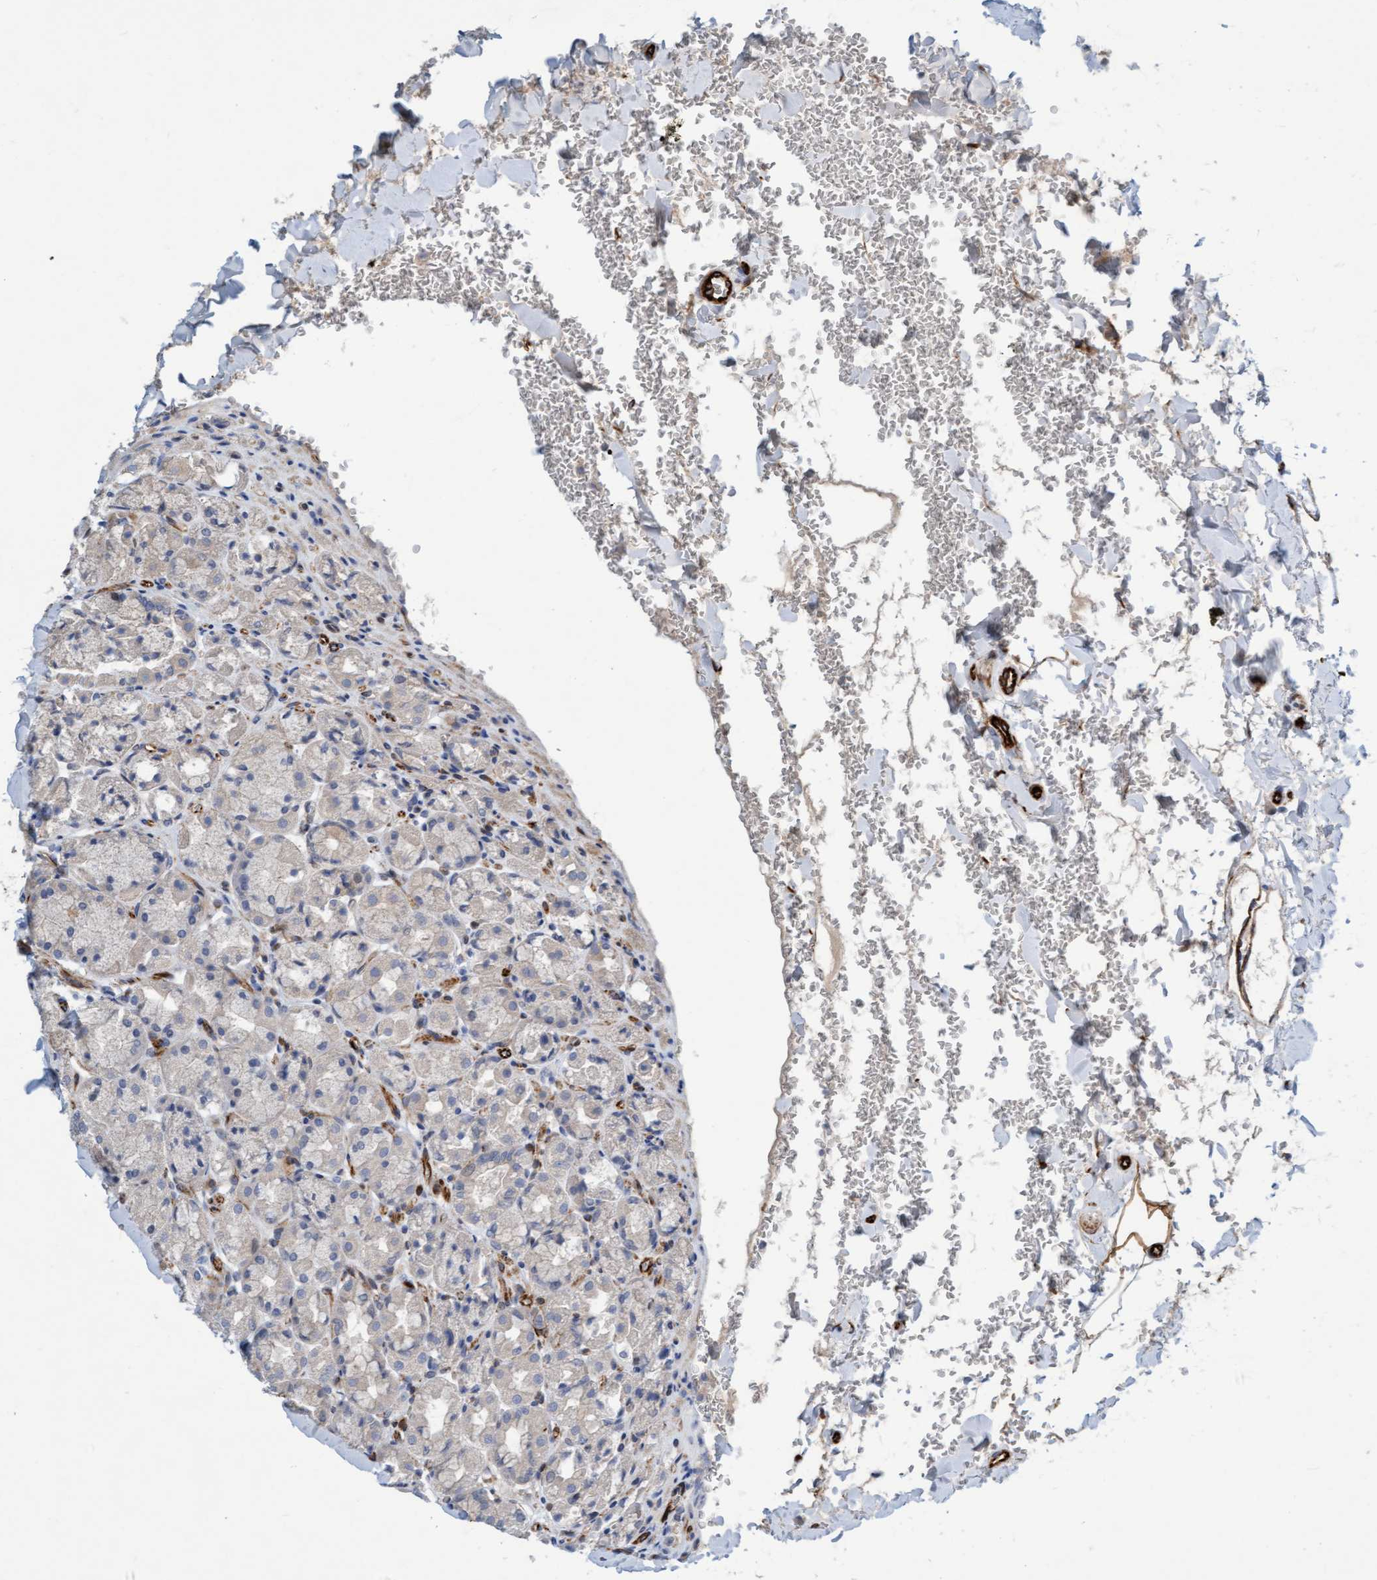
{"staining": {"intensity": "negative", "quantity": "none", "location": "none"}, "tissue": "stomach", "cell_type": "Glandular cells", "image_type": "normal", "snomed": [{"axis": "morphology", "description": "Normal tissue, NOS"}, {"axis": "topography", "description": "Stomach"}], "caption": "Glandular cells show no significant protein expression in benign stomach.", "gene": "POLG2", "patient": {"sex": "male", "age": 42}}